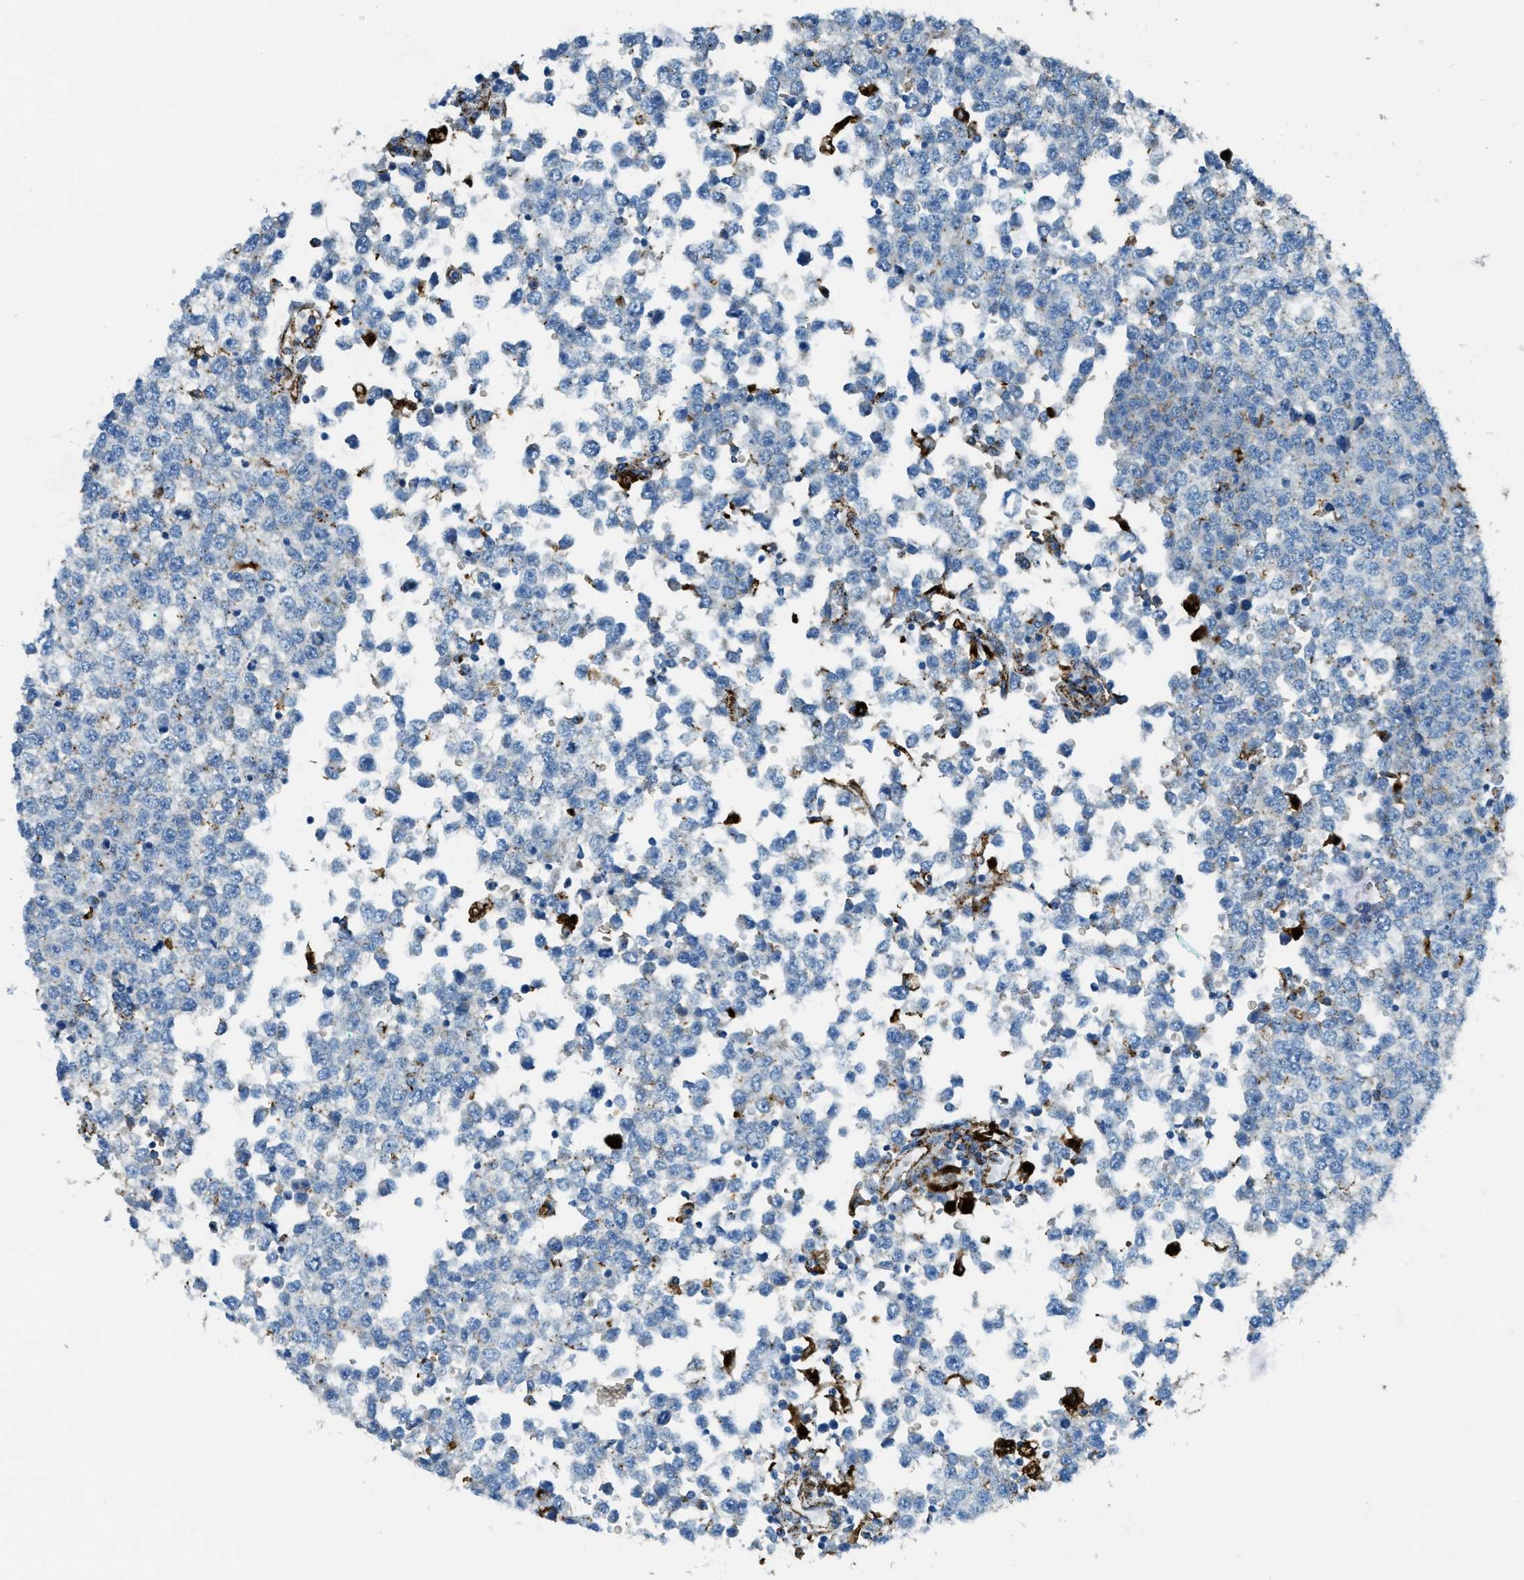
{"staining": {"intensity": "negative", "quantity": "none", "location": "none"}, "tissue": "testis cancer", "cell_type": "Tumor cells", "image_type": "cancer", "snomed": [{"axis": "morphology", "description": "Seminoma, NOS"}, {"axis": "topography", "description": "Testis"}], "caption": "Immunohistochemistry (IHC) micrograph of neoplastic tissue: testis seminoma stained with DAB (3,3'-diaminobenzidine) exhibits no significant protein staining in tumor cells. (DAB immunohistochemistry with hematoxylin counter stain).", "gene": "SCARB2", "patient": {"sex": "male", "age": 65}}